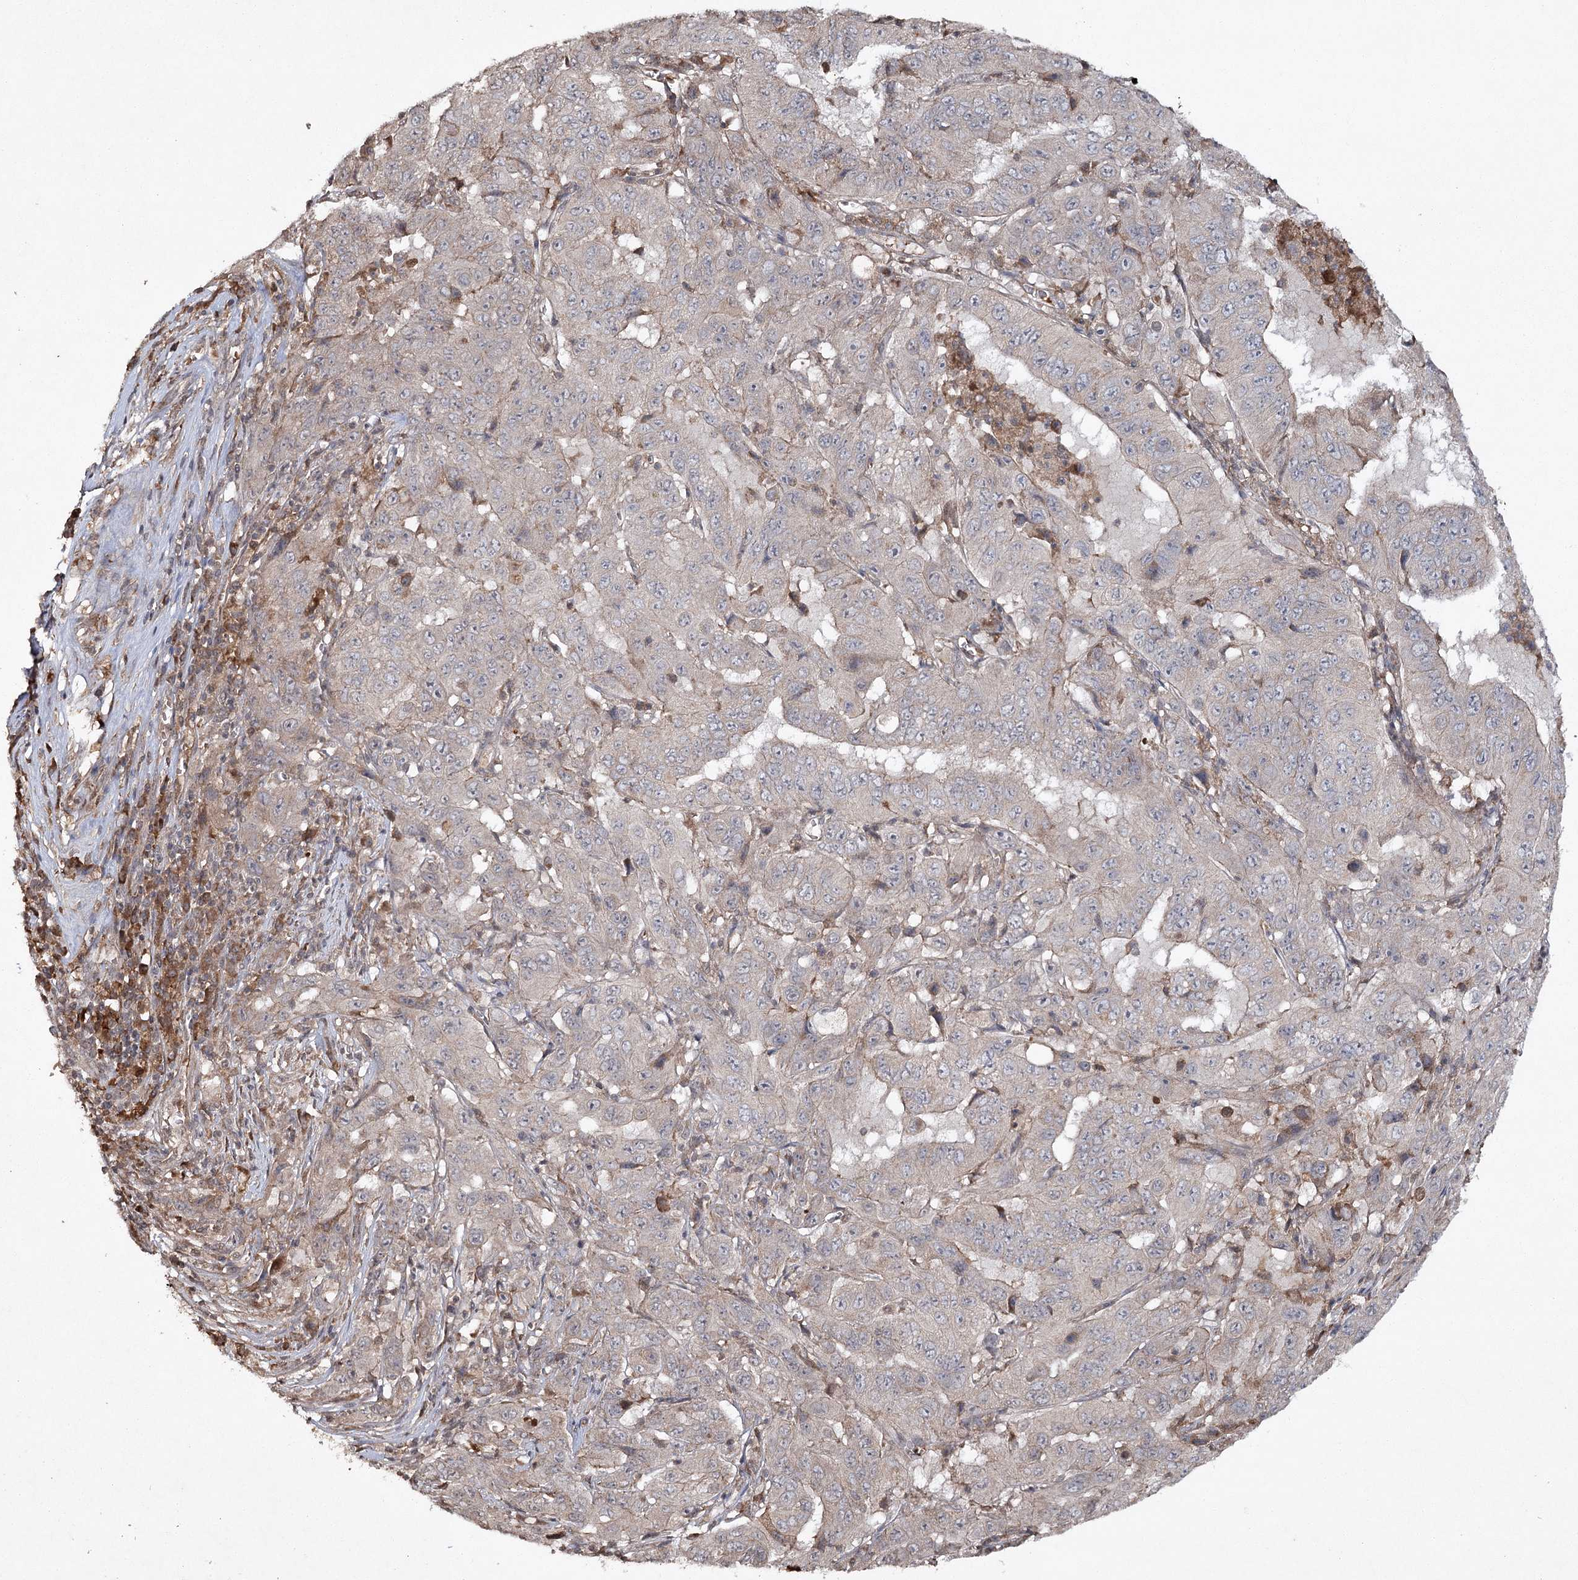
{"staining": {"intensity": "weak", "quantity": "<25%", "location": "cytoplasmic/membranous"}, "tissue": "pancreatic cancer", "cell_type": "Tumor cells", "image_type": "cancer", "snomed": [{"axis": "morphology", "description": "Adenocarcinoma, NOS"}, {"axis": "topography", "description": "Pancreas"}], "caption": "This image is of pancreatic cancer stained with IHC to label a protein in brown with the nuclei are counter-stained blue. There is no positivity in tumor cells. (DAB IHC visualized using brightfield microscopy, high magnification).", "gene": "CYP2B6", "patient": {"sex": "male", "age": 63}}